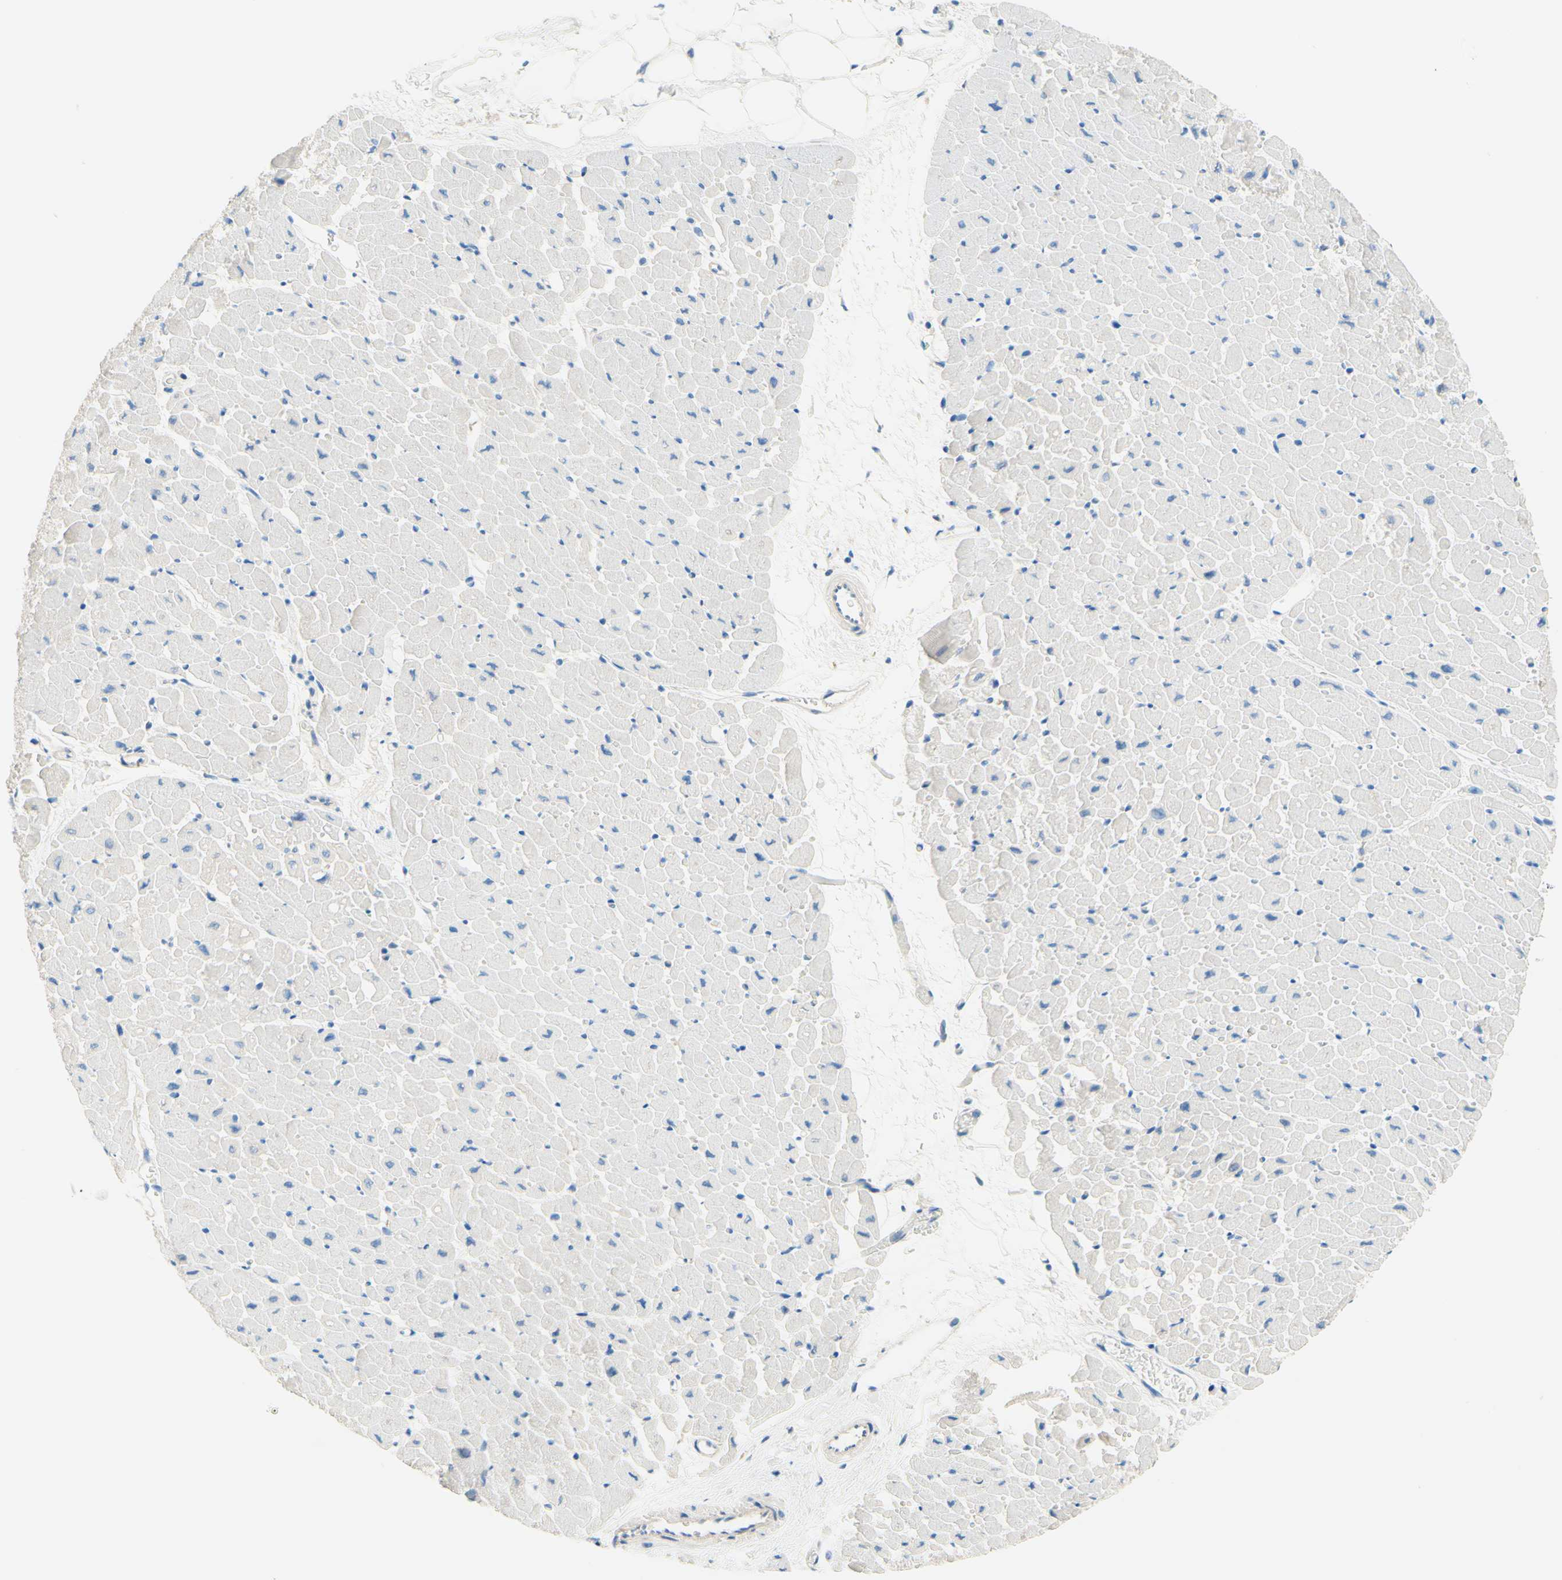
{"staining": {"intensity": "negative", "quantity": "none", "location": "none"}, "tissue": "heart muscle", "cell_type": "Cardiomyocytes", "image_type": "normal", "snomed": [{"axis": "morphology", "description": "Normal tissue, NOS"}, {"axis": "topography", "description": "Heart"}], "caption": "This is an immunohistochemistry (IHC) histopathology image of normal human heart muscle. There is no positivity in cardiomyocytes.", "gene": "PASD1", "patient": {"sex": "male", "age": 45}}